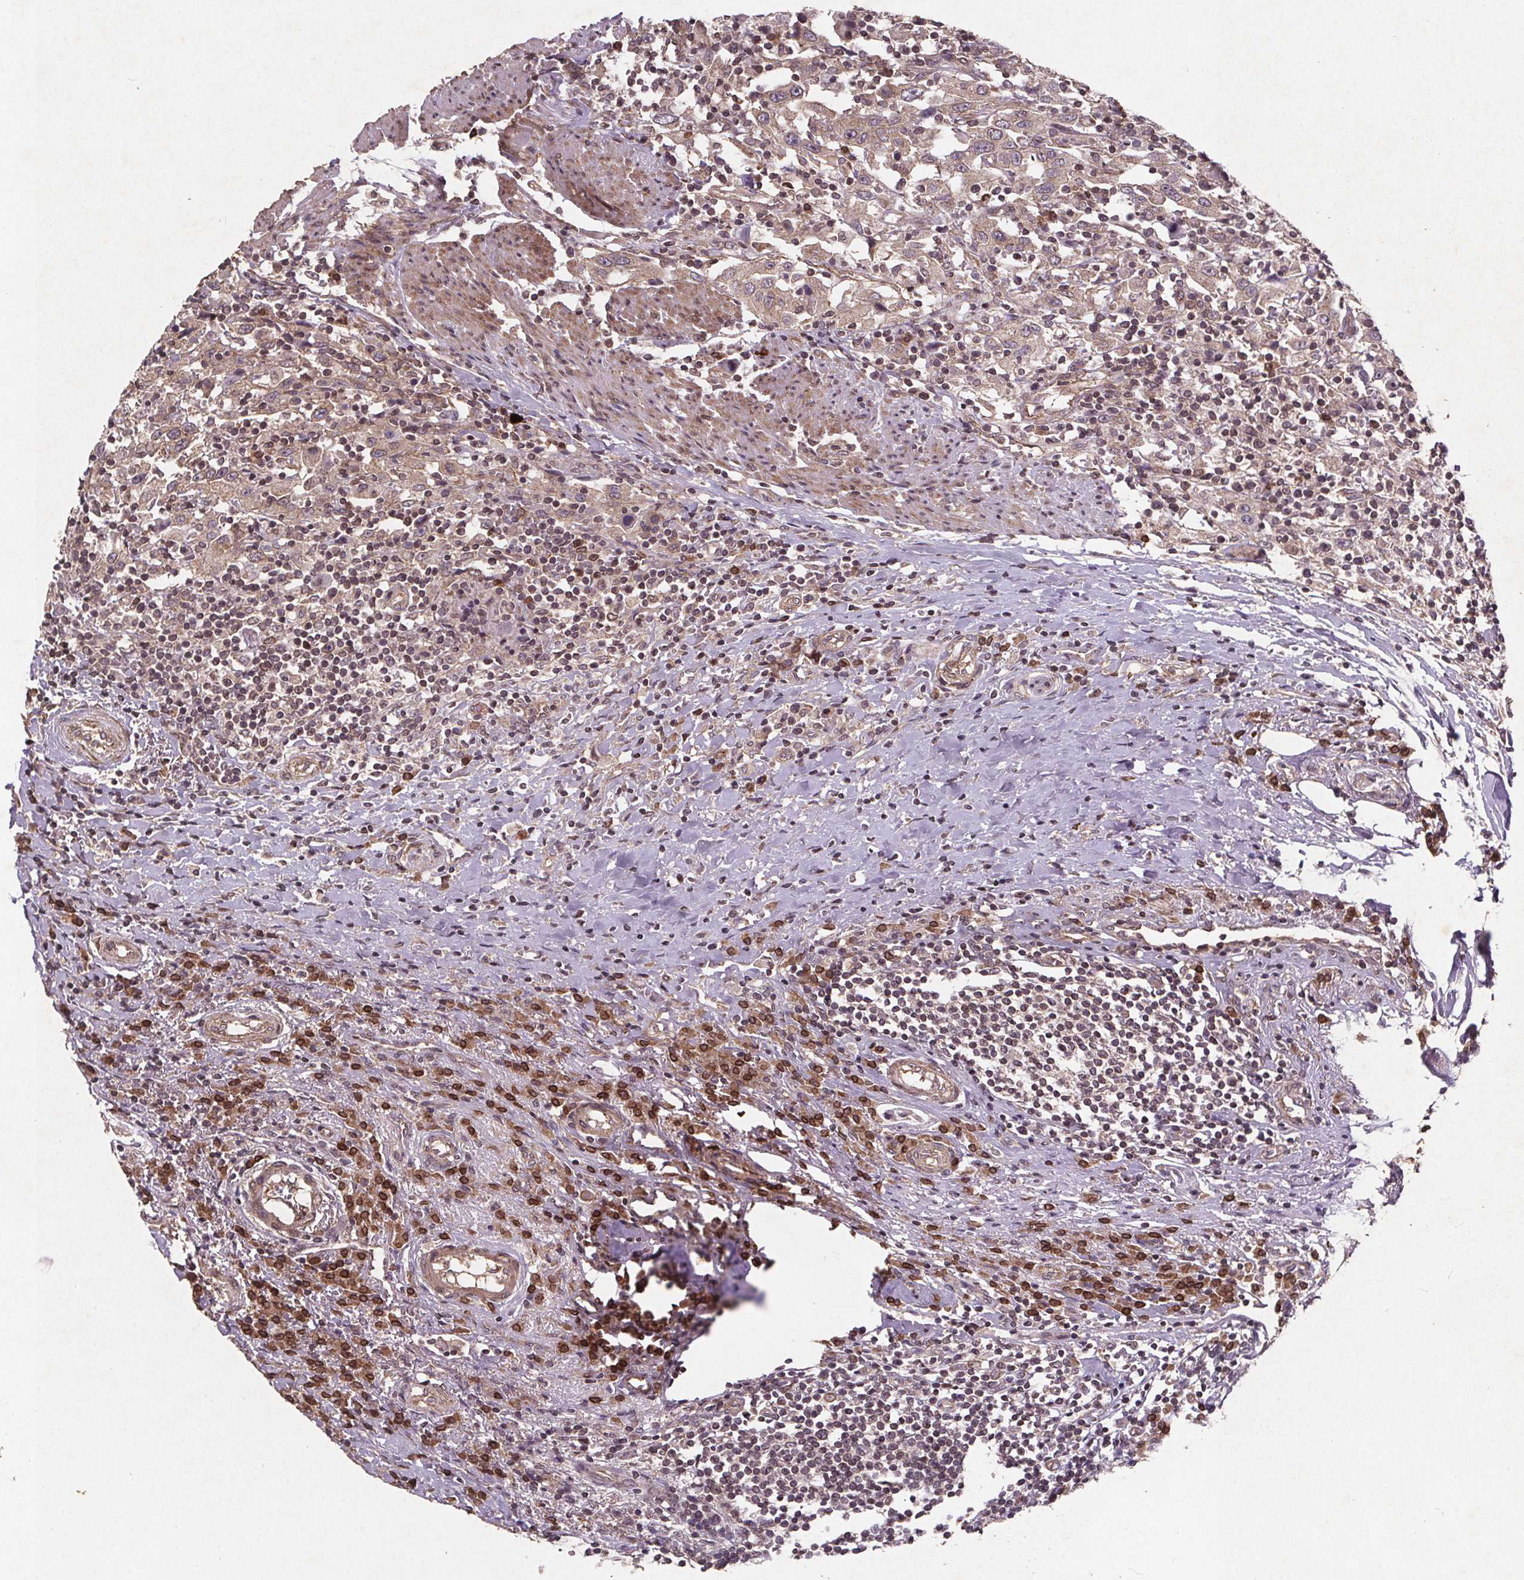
{"staining": {"intensity": "negative", "quantity": "none", "location": "none"}, "tissue": "urothelial cancer", "cell_type": "Tumor cells", "image_type": "cancer", "snomed": [{"axis": "morphology", "description": "Urothelial carcinoma, High grade"}, {"axis": "topography", "description": "Urinary bladder"}], "caption": "Immunohistochemistry of human urothelial cancer reveals no staining in tumor cells. Brightfield microscopy of IHC stained with DAB (3,3'-diaminobenzidine) (brown) and hematoxylin (blue), captured at high magnification.", "gene": "STRN3", "patient": {"sex": "male", "age": 61}}